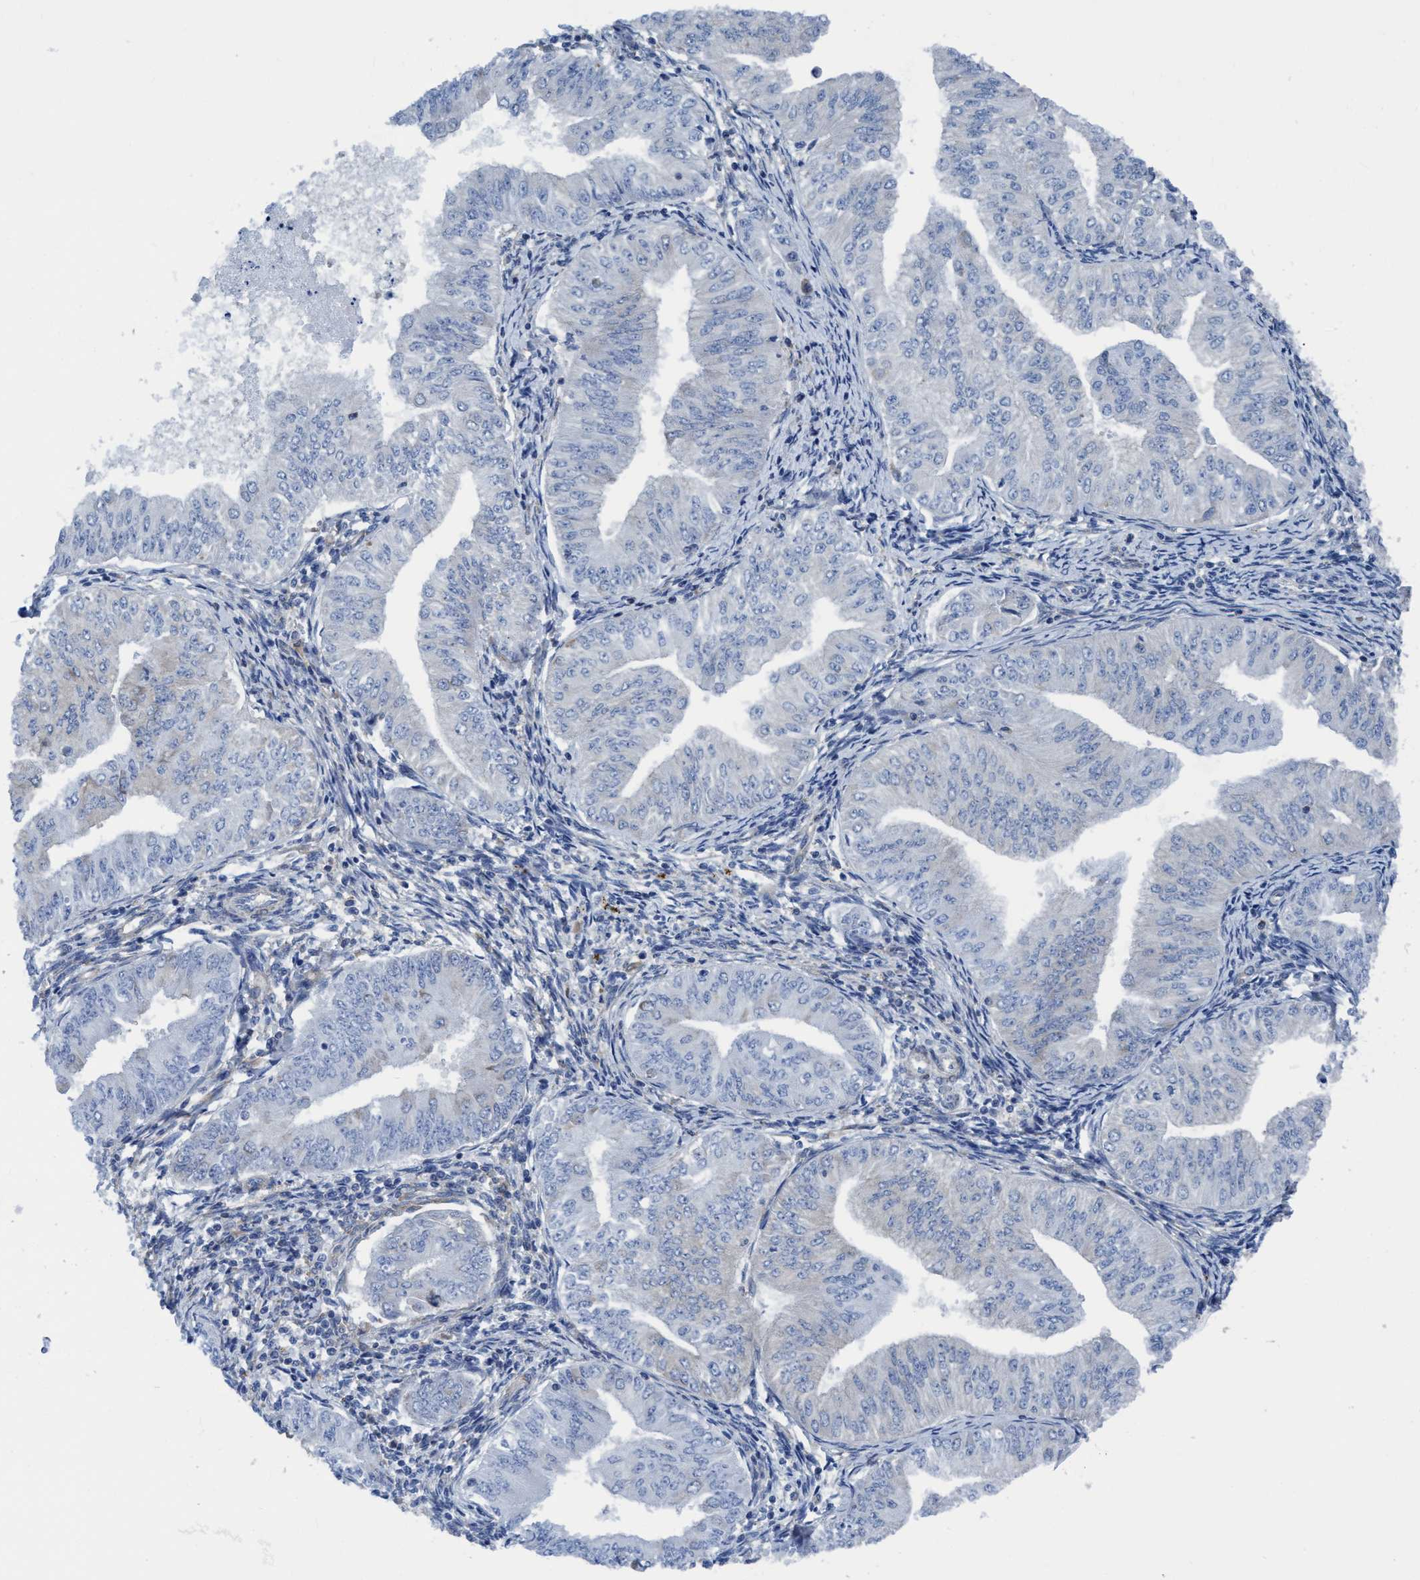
{"staining": {"intensity": "negative", "quantity": "none", "location": "none"}, "tissue": "endometrial cancer", "cell_type": "Tumor cells", "image_type": "cancer", "snomed": [{"axis": "morphology", "description": "Normal tissue, NOS"}, {"axis": "morphology", "description": "Adenocarcinoma, NOS"}, {"axis": "topography", "description": "Endometrium"}], "caption": "Endometrial cancer was stained to show a protein in brown. There is no significant positivity in tumor cells.", "gene": "NMT1", "patient": {"sex": "female", "age": 53}}